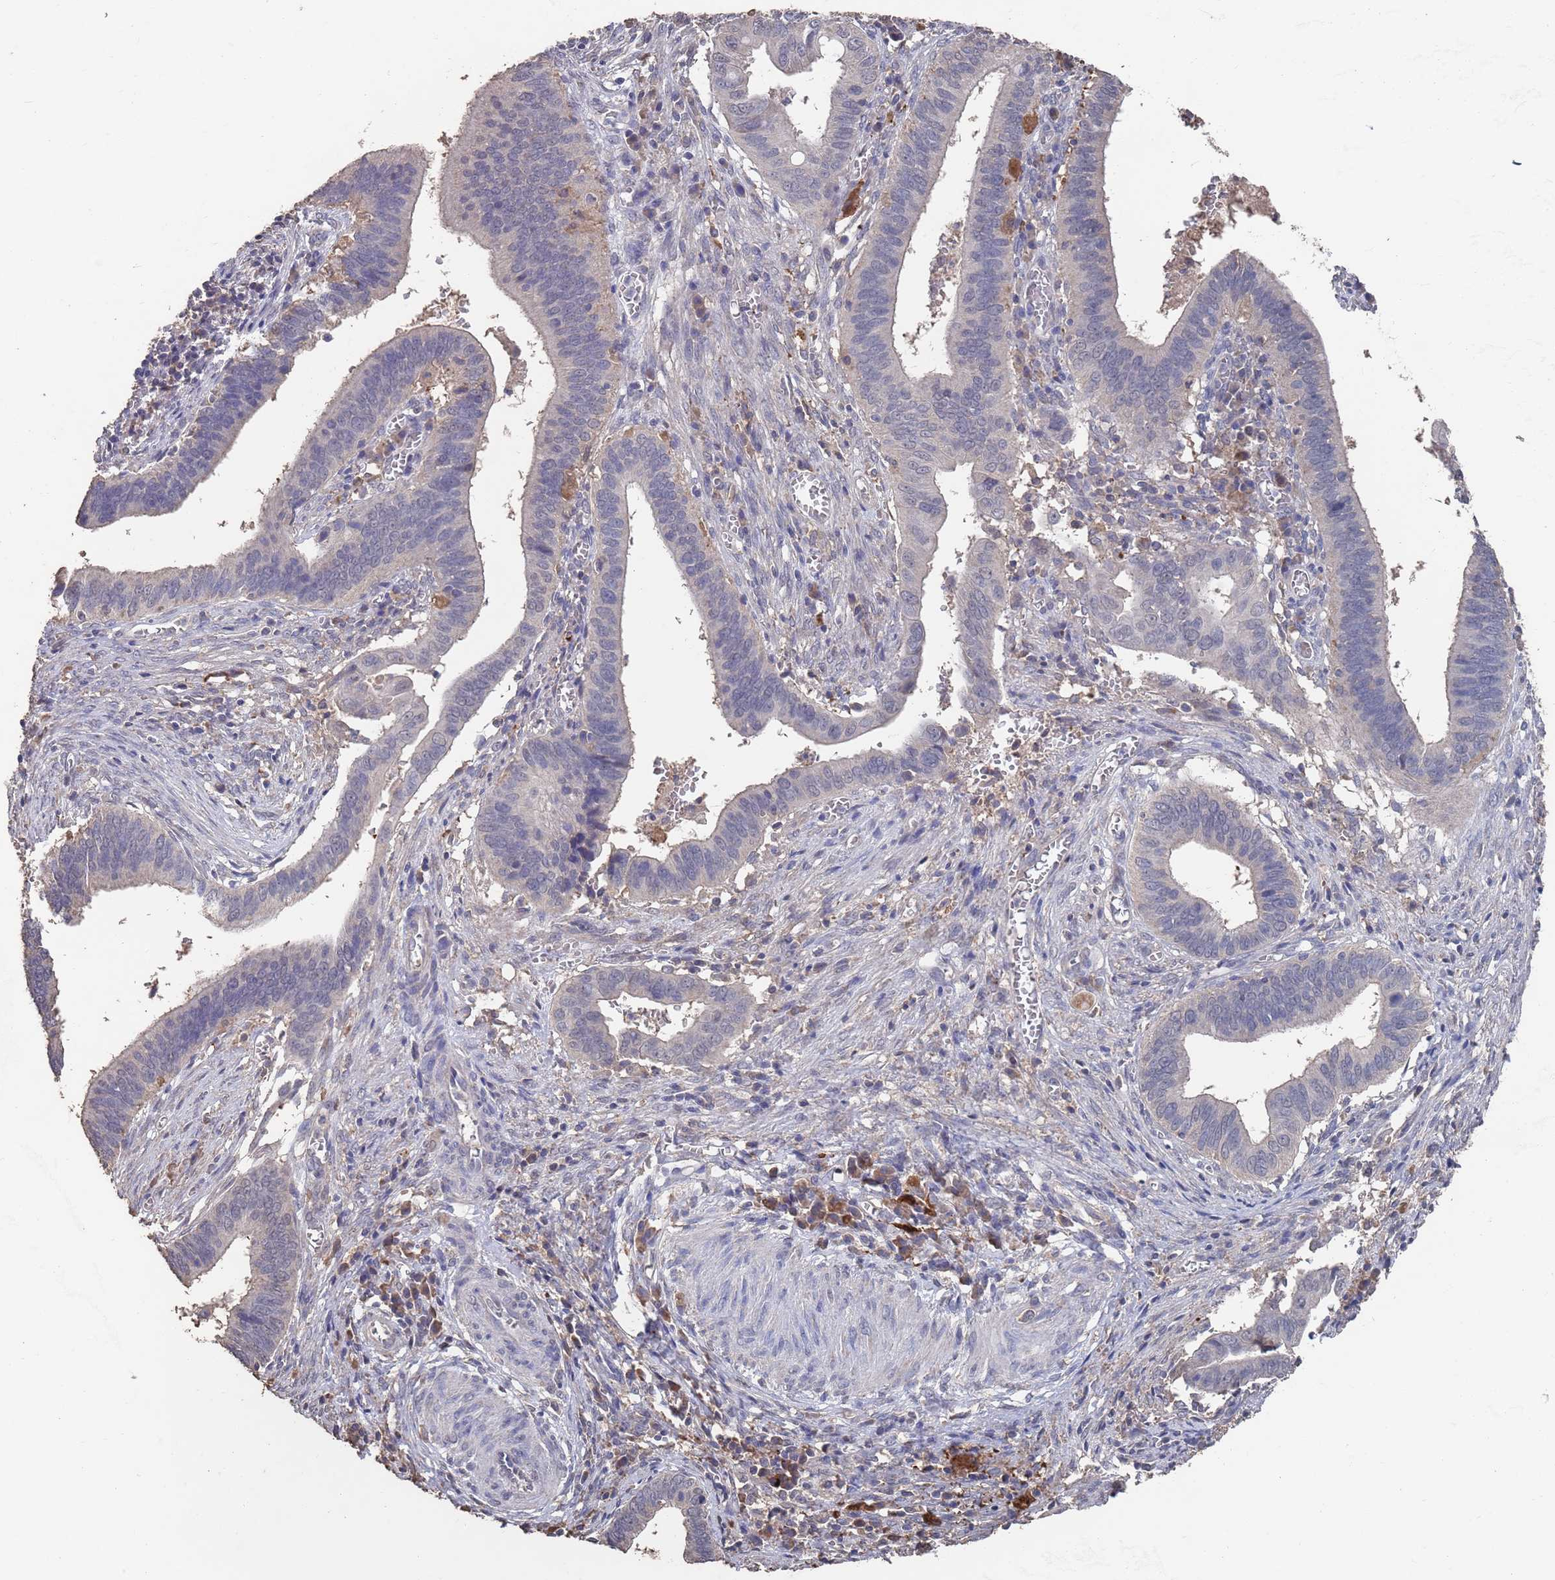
{"staining": {"intensity": "negative", "quantity": "none", "location": "none"}, "tissue": "cervical cancer", "cell_type": "Tumor cells", "image_type": "cancer", "snomed": [{"axis": "morphology", "description": "Adenocarcinoma, NOS"}, {"axis": "topography", "description": "Cervix"}], "caption": "Immunohistochemical staining of human adenocarcinoma (cervical) shows no significant staining in tumor cells.", "gene": "BTBD18", "patient": {"sex": "female", "age": 42}}